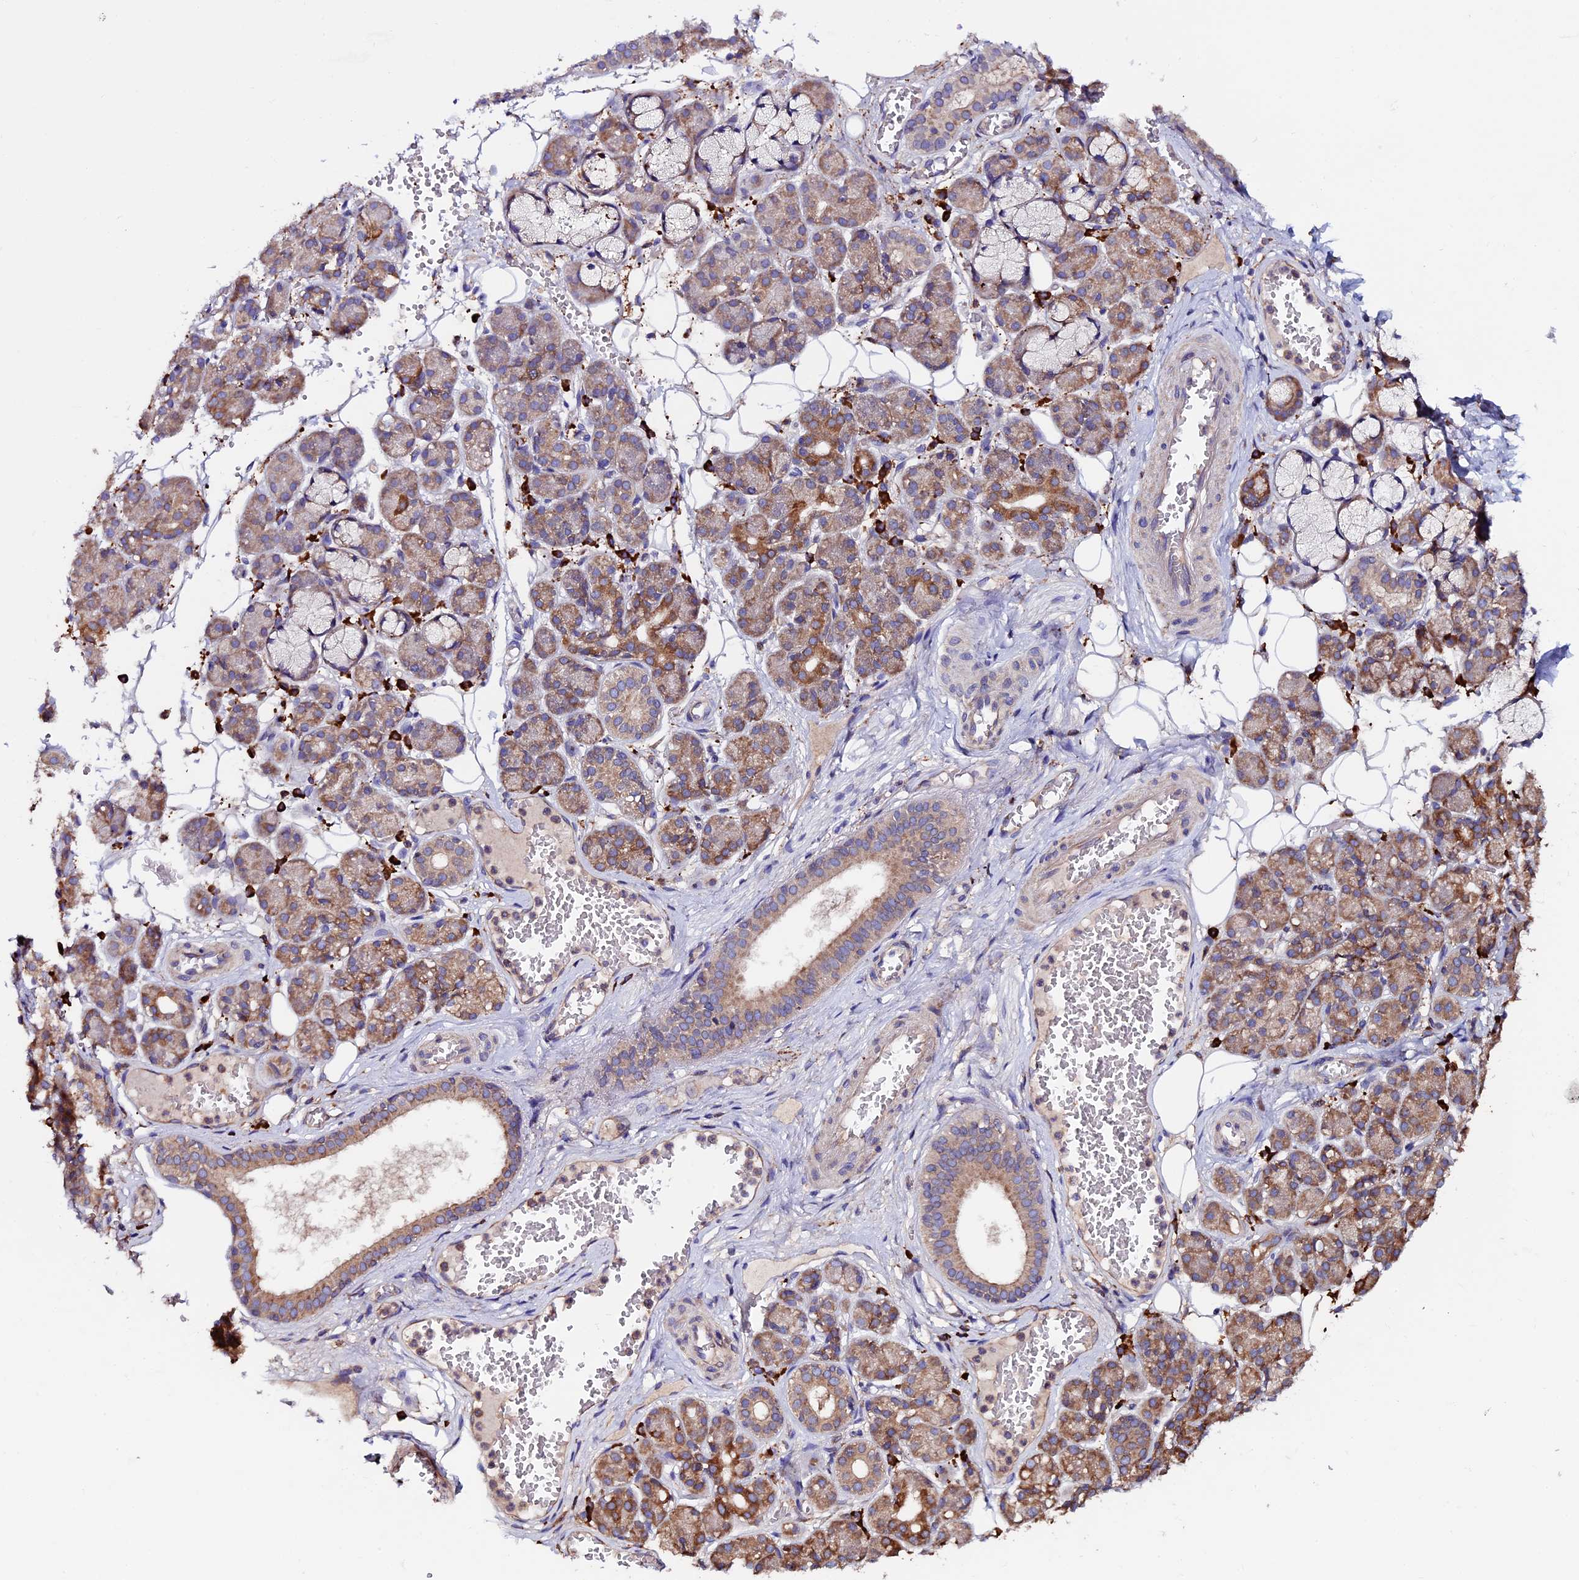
{"staining": {"intensity": "moderate", "quantity": "25%-75%", "location": "cytoplasmic/membranous"}, "tissue": "salivary gland", "cell_type": "Glandular cells", "image_type": "normal", "snomed": [{"axis": "morphology", "description": "Normal tissue, NOS"}, {"axis": "topography", "description": "Salivary gland"}], "caption": "High-power microscopy captured an immunohistochemistry (IHC) micrograph of normal salivary gland, revealing moderate cytoplasmic/membranous positivity in about 25%-75% of glandular cells. Immunohistochemistry (ihc) stains the protein of interest in brown and the nuclei are stained blue.", "gene": "BTBD3", "patient": {"sex": "male", "age": 63}}